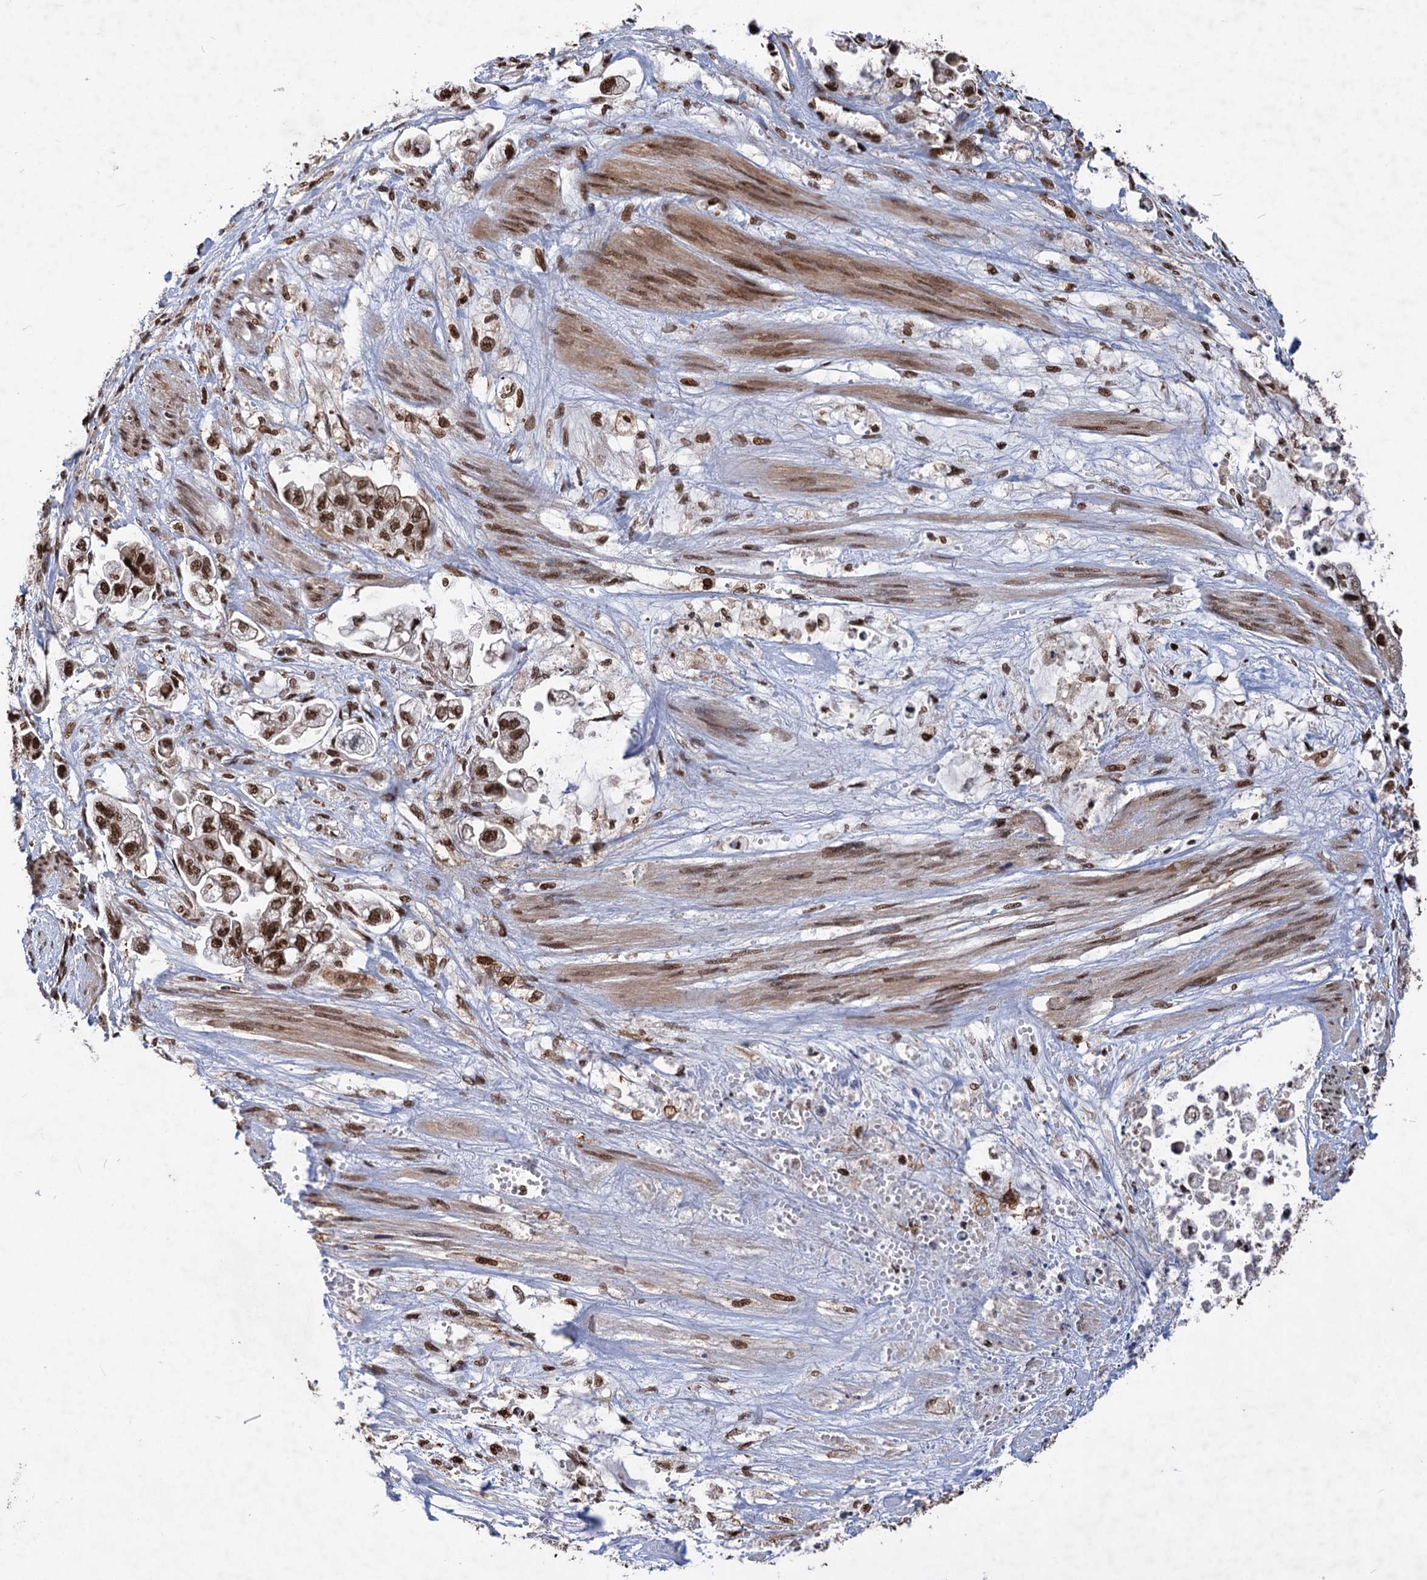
{"staining": {"intensity": "strong", "quantity": ">75%", "location": "nuclear"}, "tissue": "stomach cancer", "cell_type": "Tumor cells", "image_type": "cancer", "snomed": [{"axis": "morphology", "description": "Adenocarcinoma, NOS"}, {"axis": "topography", "description": "Stomach"}], "caption": "An image of stomach cancer (adenocarcinoma) stained for a protein reveals strong nuclear brown staining in tumor cells.", "gene": "MAML1", "patient": {"sex": "male", "age": 62}}